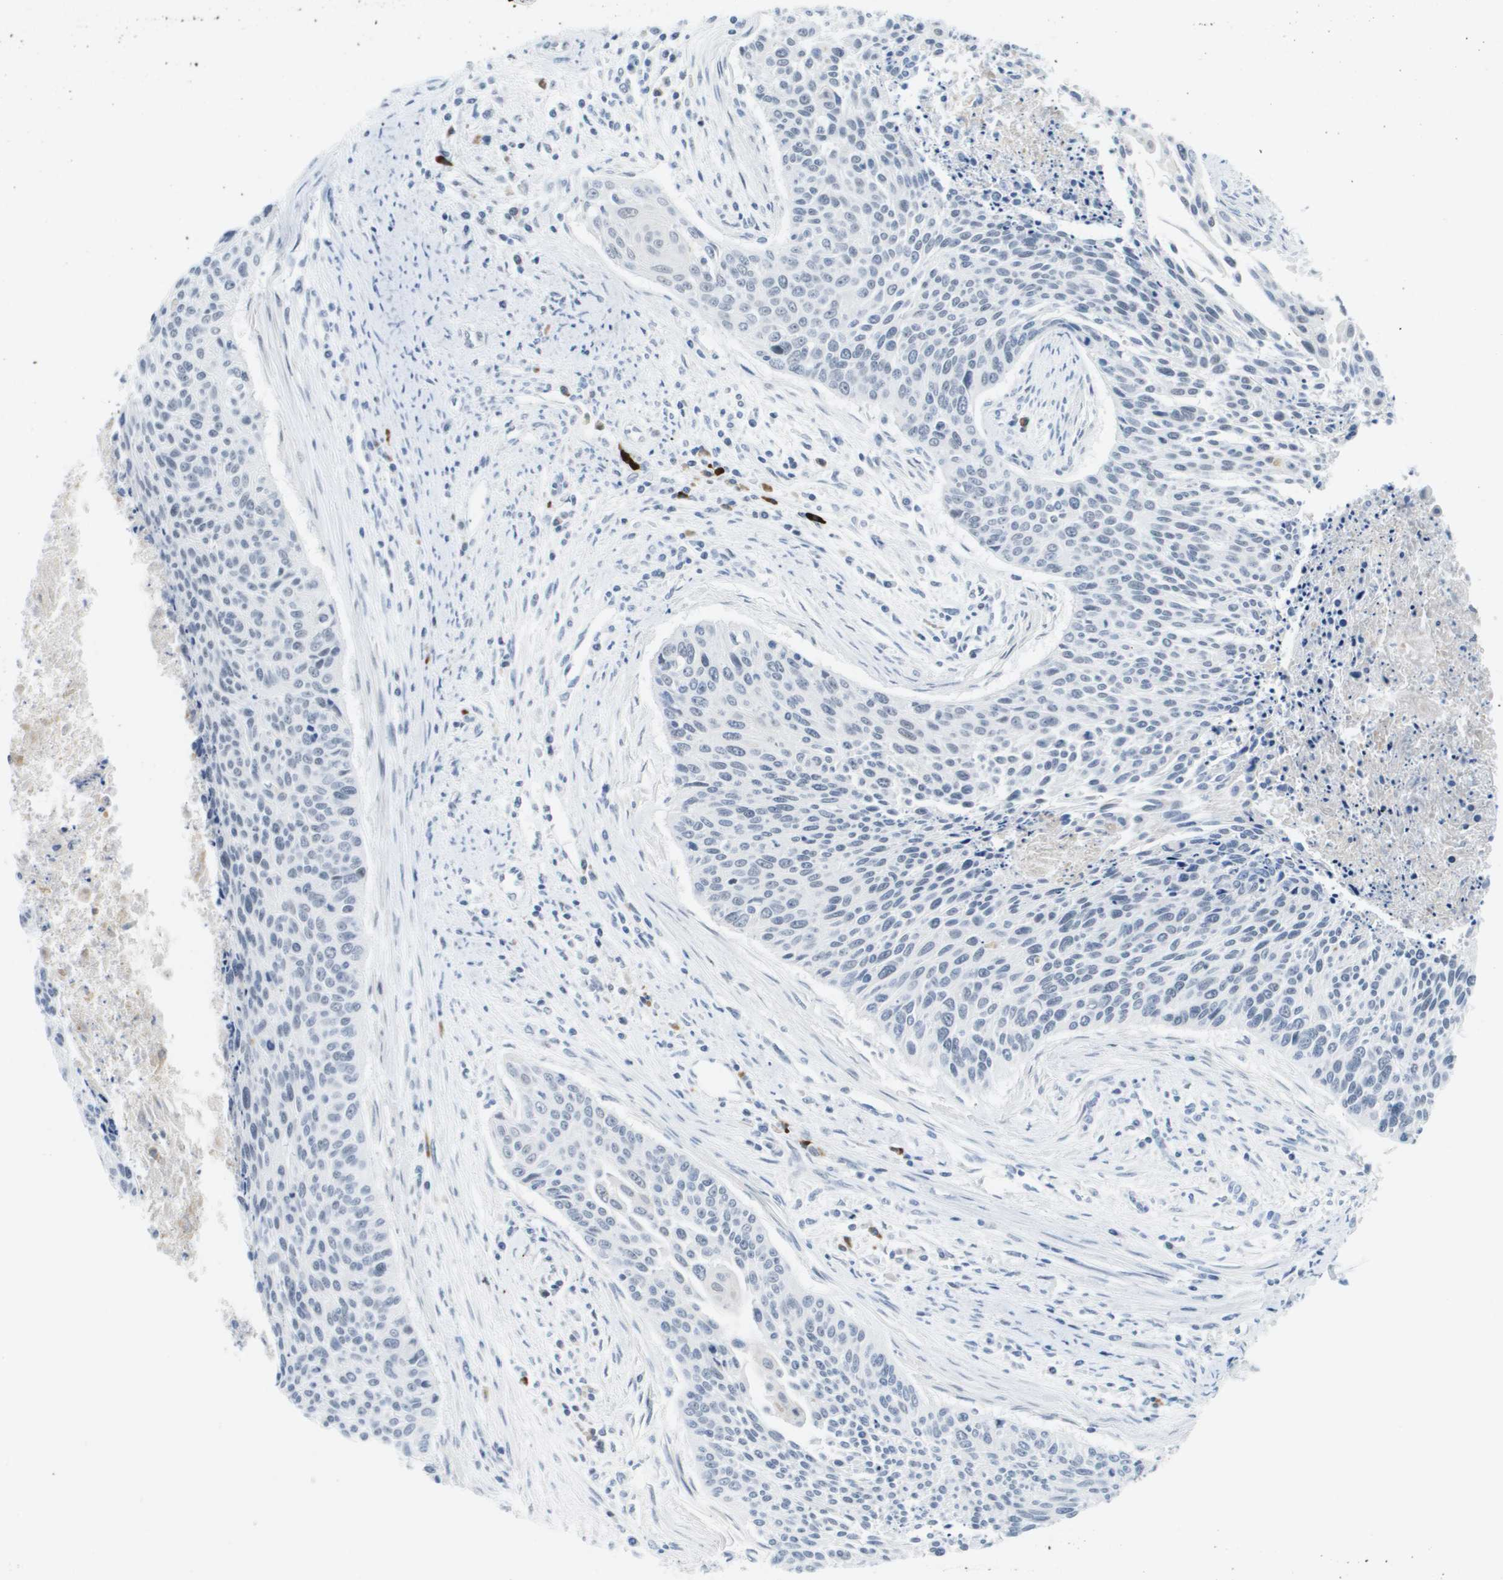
{"staining": {"intensity": "negative", "quantity": "none", "location": "none"}, "tissue": "cervical cancer", "cell_type": "Tumor cells", "image_type": "cancer", "snomed": [{"axis": "morphology", "description": "Squamous cell carcinoma, NOS"}, {"axis": "topography", "description": "Cervix"}], "caption": "Immunohistochemistry (IHC) image of neoplastic tissue: human cervical cancer (squamous cell carcinoma) stained with DAB shows no significant protein staining in tumor cells.", "gene": "TP53RK", "patient": {"sex": "female", "age": 55}}